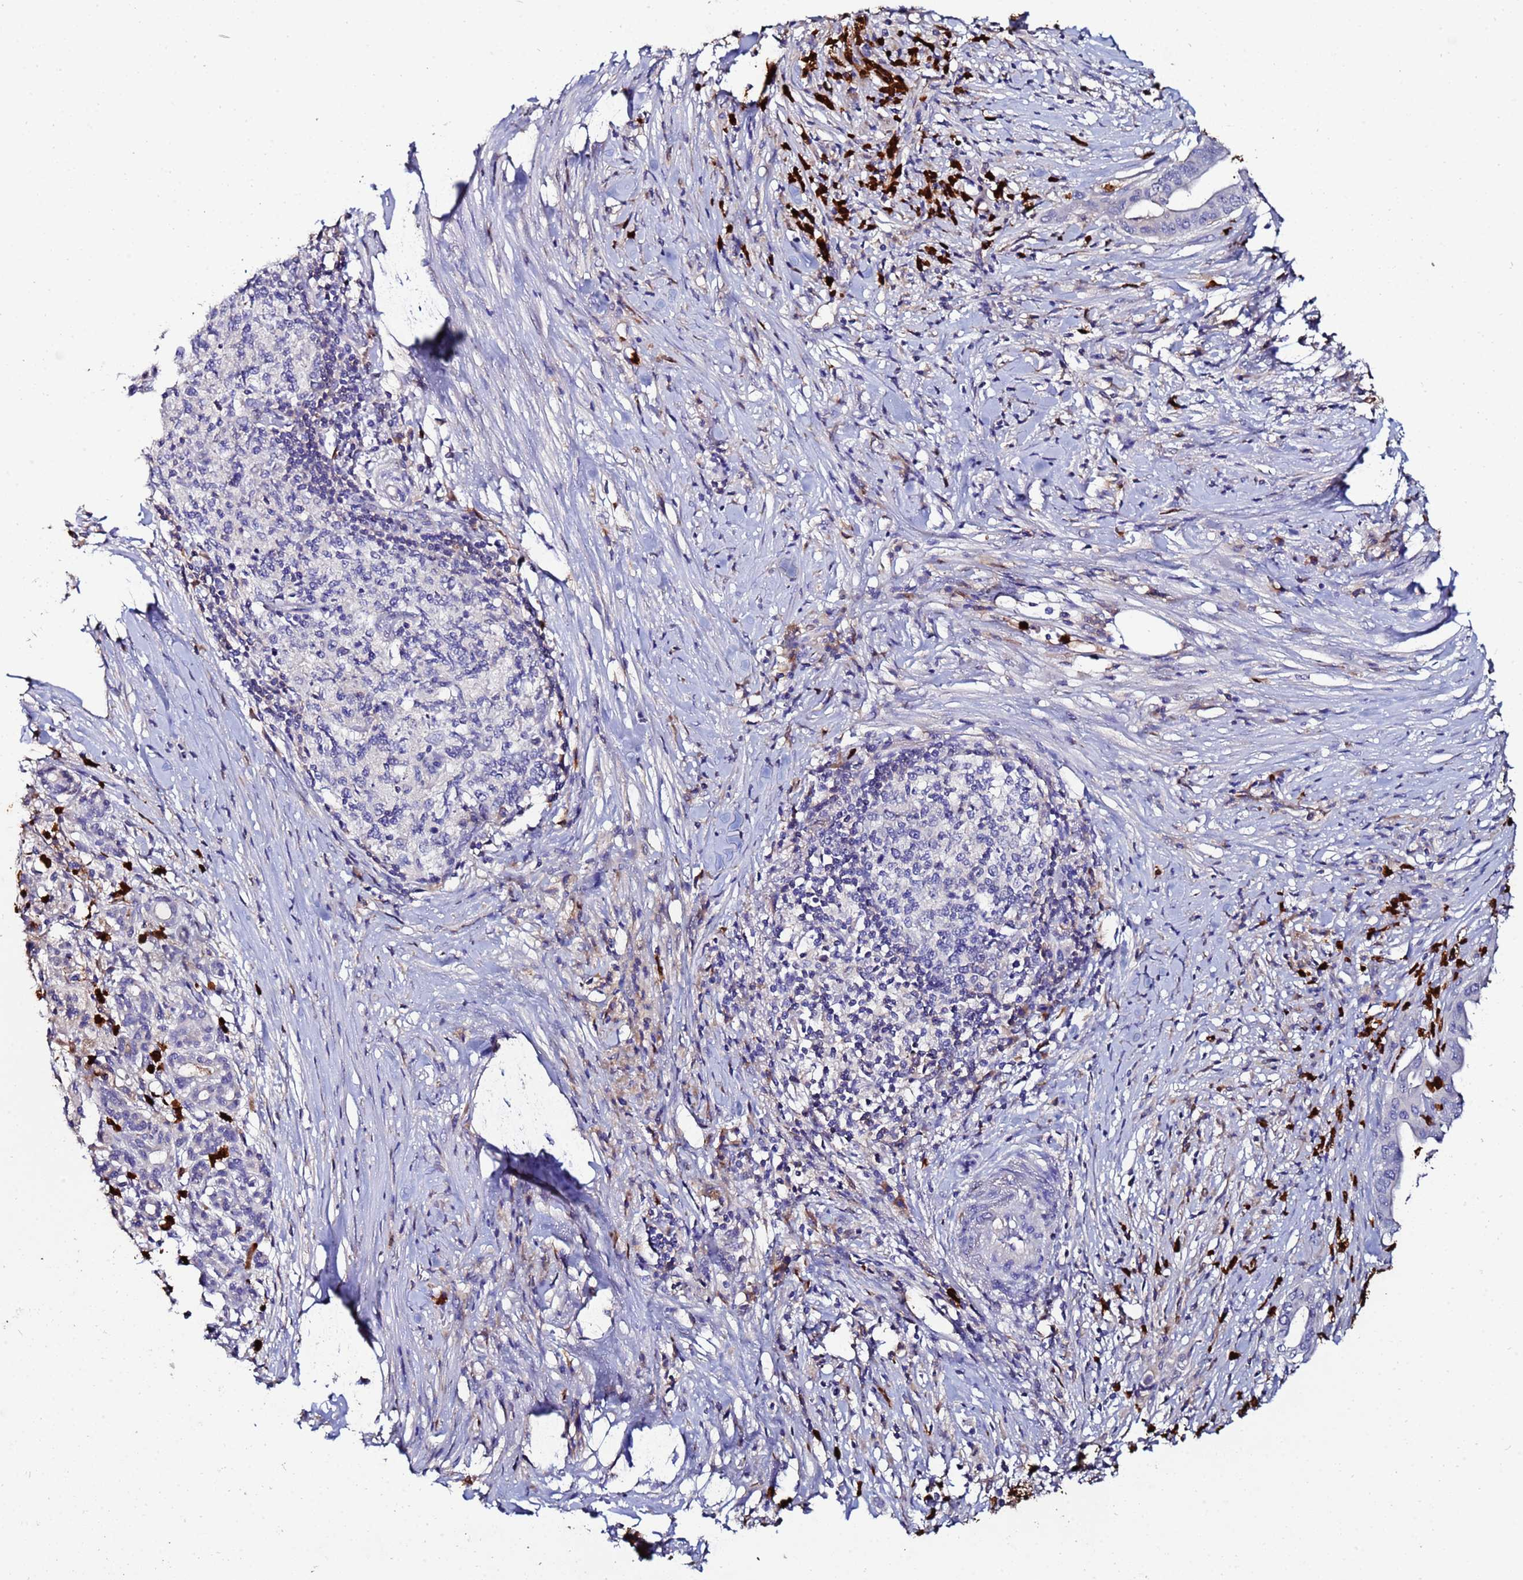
{"staining": {"intensity": "negative", "quantity": "none", "location": "none"}, "tissue": "pancreatic cancer", "cell_type": "Tumor cells", "image_type": "cancer", "snomed": [{"axis": "morphology", "description": "Adenocarcinoma, NOS"}, {"axis": "topography", "description": "Pancreas"}], "caption": "Histopathology image shows no protein expression in tumor cells of pancreatic cancer tissue.", "gene": "TUBAL3", "patient": {"sex": "male", "age": 58}}